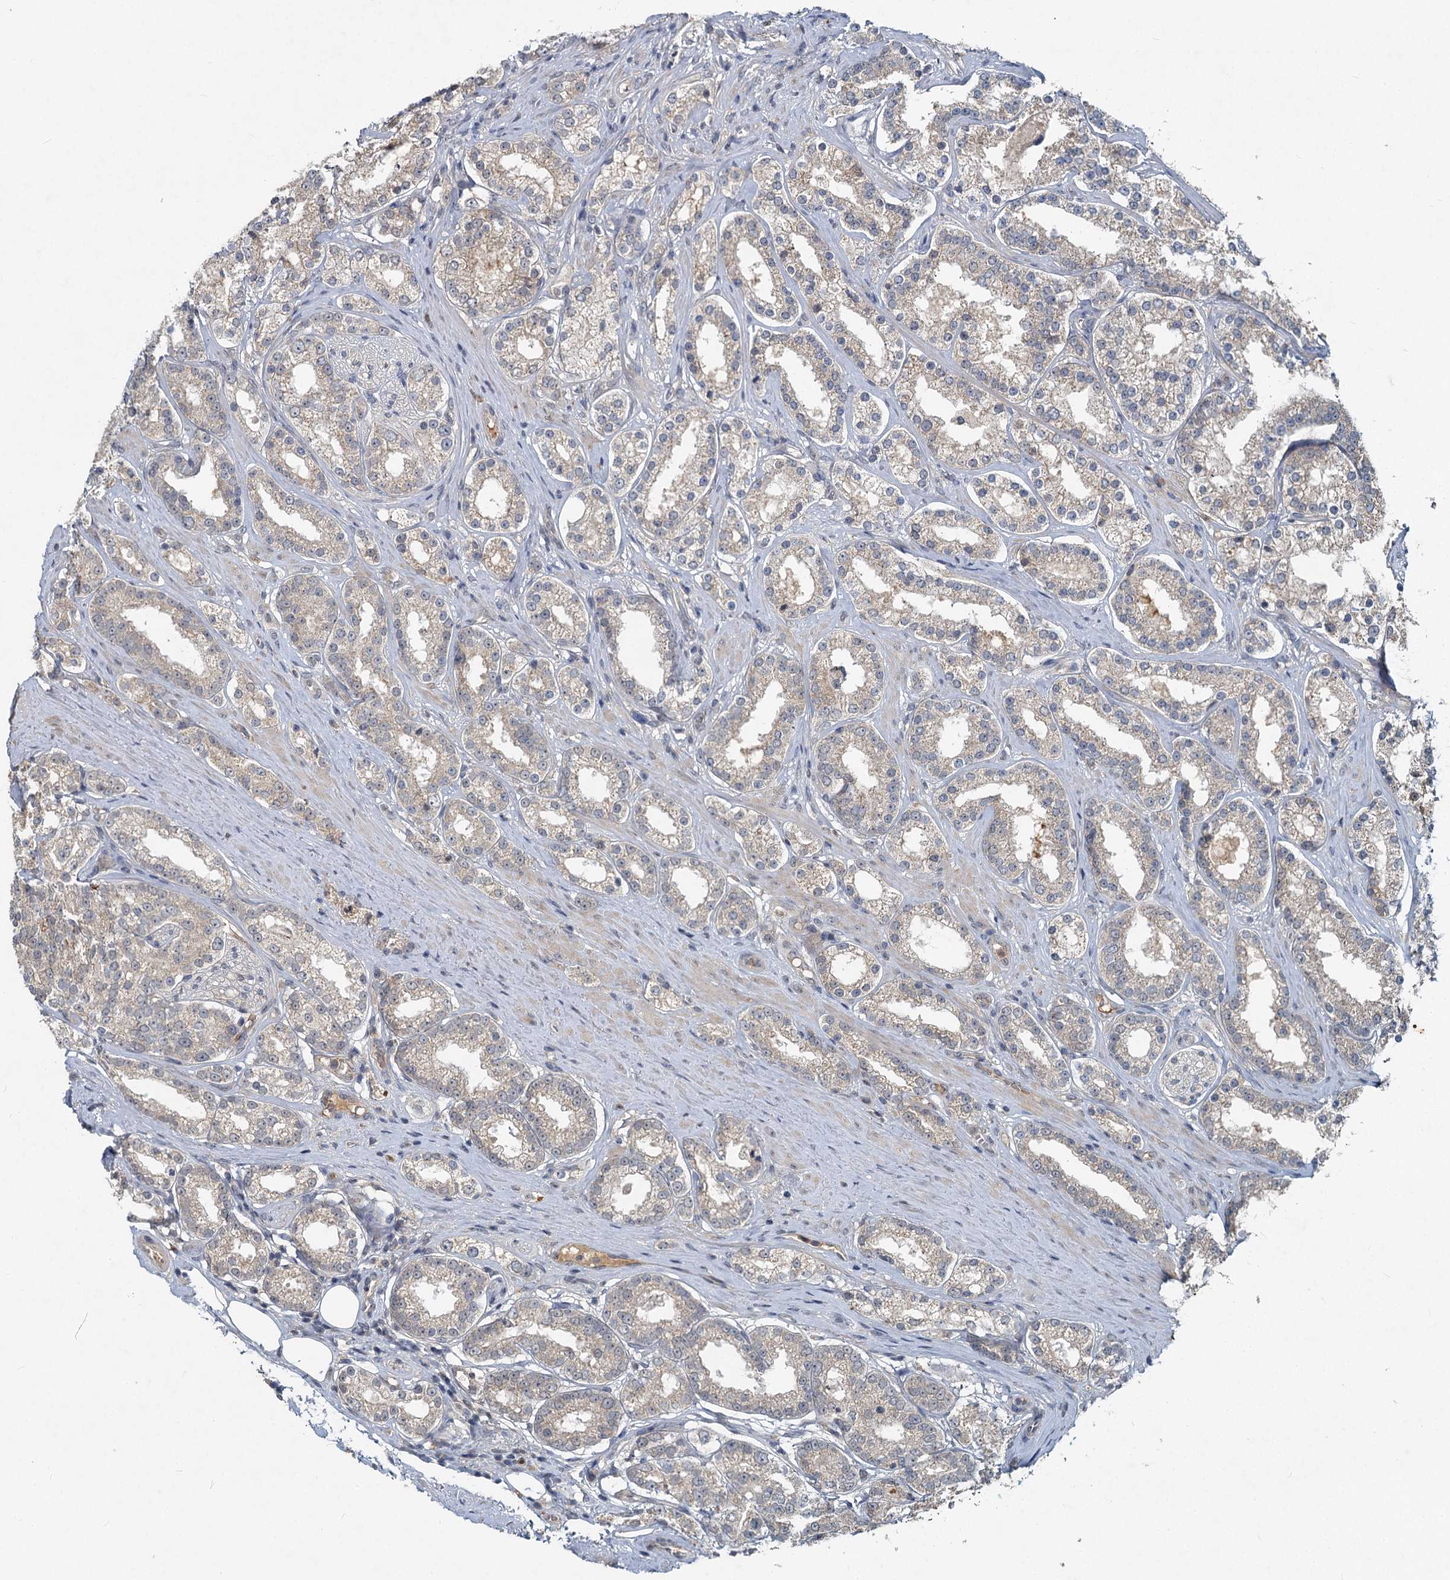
{"staining": {"intensity": "weak", "quantity": "<25%", "location": "cytoplasmic/membranous"}, "tissue": "prostate cancer", "cell_type": "Tumor cells", "image_type": "cancer", "snomed": [{"axis": "morphology", "description": "Normal tissue, NOS"}, {"axis": "morphology", "description": "Adenocarcinoma, High grade"}, {"axis": "topography", "description": "Prostate"}], "caption": "Tumor cells show no significant protein staining in prostate cancer (adenocarcinoma (high-grade)). Brightfield microscopy of immunohistochemistry (IHC) stained with DAB (brown) and hematoxylin (blue), captured at high magnification.", "gene": "HERC3", "patient": {"sex": "male", "age": 83}}